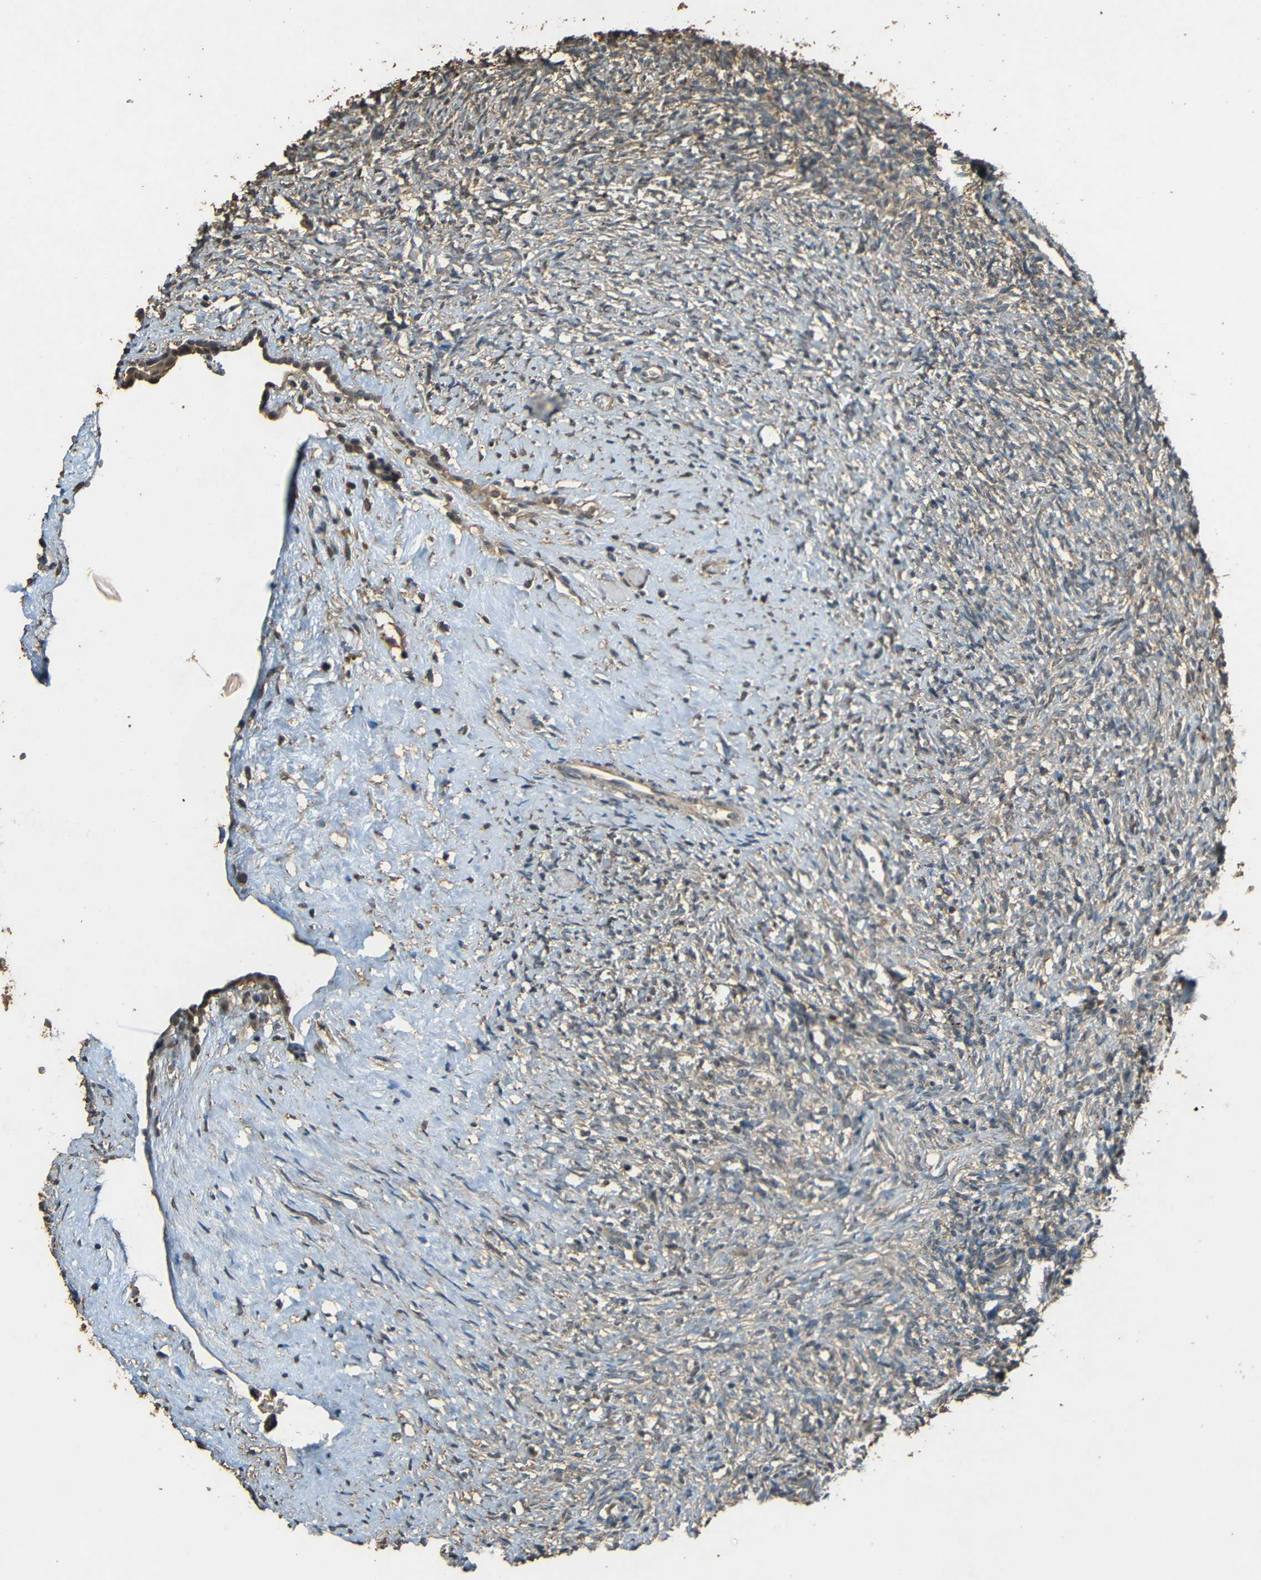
{"staining": {"intensity": "moderate", "quantity": "25%-75%", "location": "cytoplasmic/membranous"}, "tissue": "ovary", "cell_type": "Ovarian stroma cells", "image_type": "normal", "snomed": [{"axis": "morphology", "description": "Normal tissue, NOS"}, {"axis": "topography", "description": "Ovary"}], "caption": "Normal ovary shows moderate cytoplasmic/membranous positivity in approximately 25%-75% of ovarian stroma cells, visualized by immunohistochemistry. The staining is performed using DAB (3,3'-diaminobenzidine) brown chromogen to label protein expression. The nuclei are counter-stained blue using hematoxylin.", "gene": "PDE5A", "patient": {"sex": "female", "age": 35}}